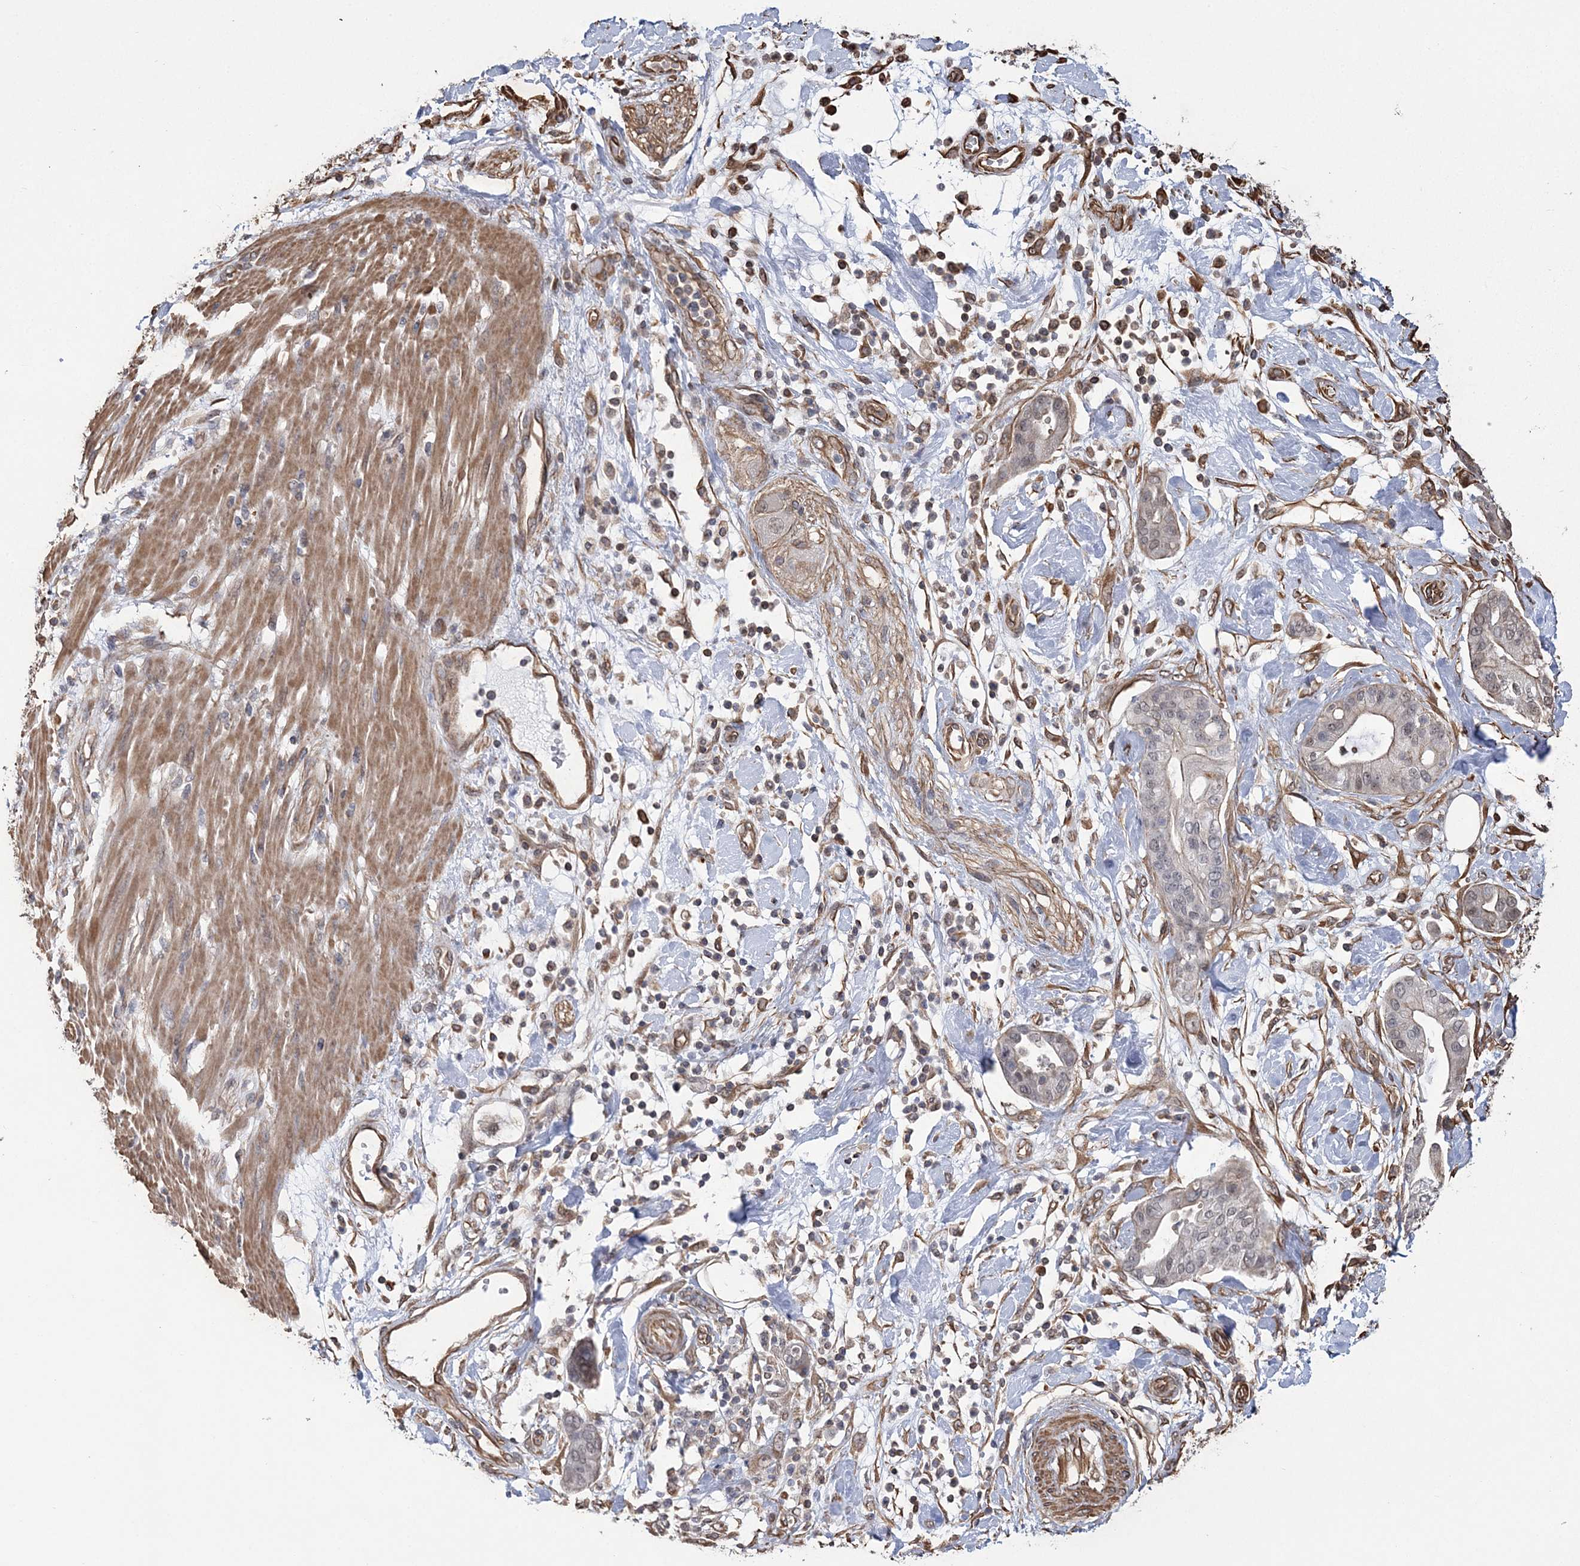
{"staining": {"intensity": "weak", "quantity": "<25%", "location": "nuclear"}, "tissue": "pancreatic cancer", "cell_type": "Tumor cells", "image_type": "cancer", "snomed": [{"axis": "morphology", "description": "Adenocarcinoma, NOS"}, {"axis": "morphology", "description": "Adenocarcinoma, metastatic, NOS"}, {"axis": "topography", "description": "Lymph node"}, {"axis": "topography", "description": "Pancreas"}, {"axis": "topography", "description": "Duodenum"}], "caption": "An IHC micrograph of pancreatic cancer (metastatic adenocarcinoma) is shown. There is no staining in tumor cells of pancreatic cancer (metastatic adenocarcinoma). The staining is performed using DAB brown chromogen with nuclei counter-stained in using hematoxylin.", "gene": "ATP11B", "patient": {"sex": "female", "age": 64}}